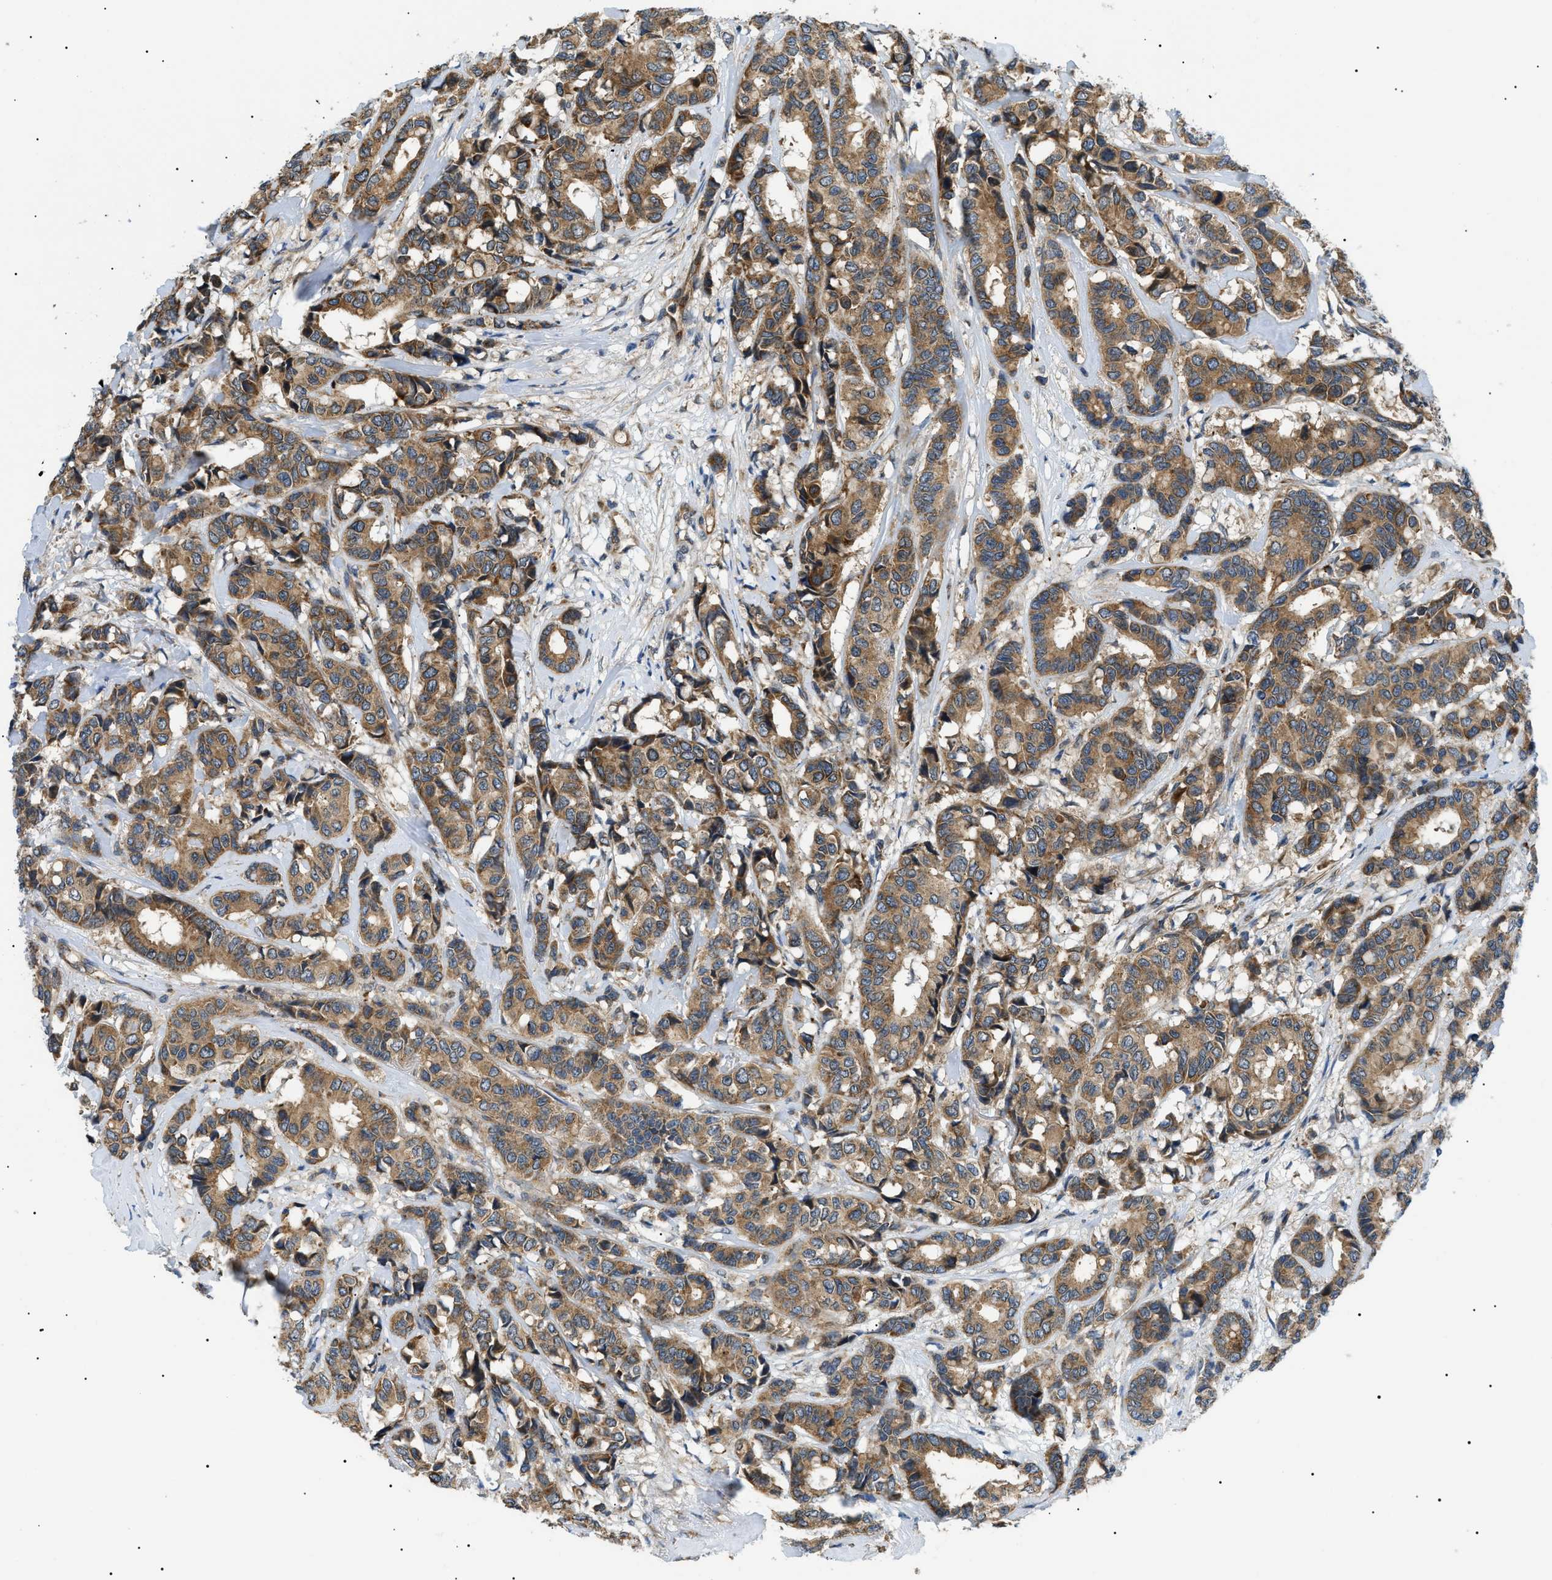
{"staining": {"intensity": "moderate", "quantity": ">75%", "location": "cytoplasmic/membranous"}, "tissue": "breast cancer", "cell_type": "Tumor cells", "image_type": "cancer", "snomed": [{"axis": "morphology", "description": "Duct carcinoma"}, {"axis": "topography", "description": "Breast"}], "caption": "Immunohistochemistry (IHC) histopathology image of breast invasive ductal carcinoma stained for a protein (brown), which shows medium levels of moderate cytoplasmic/membranous expression in about >75% of tumor cells.", "gene": "SRPK1", "patient": {"sex": "female", "age": 87}}